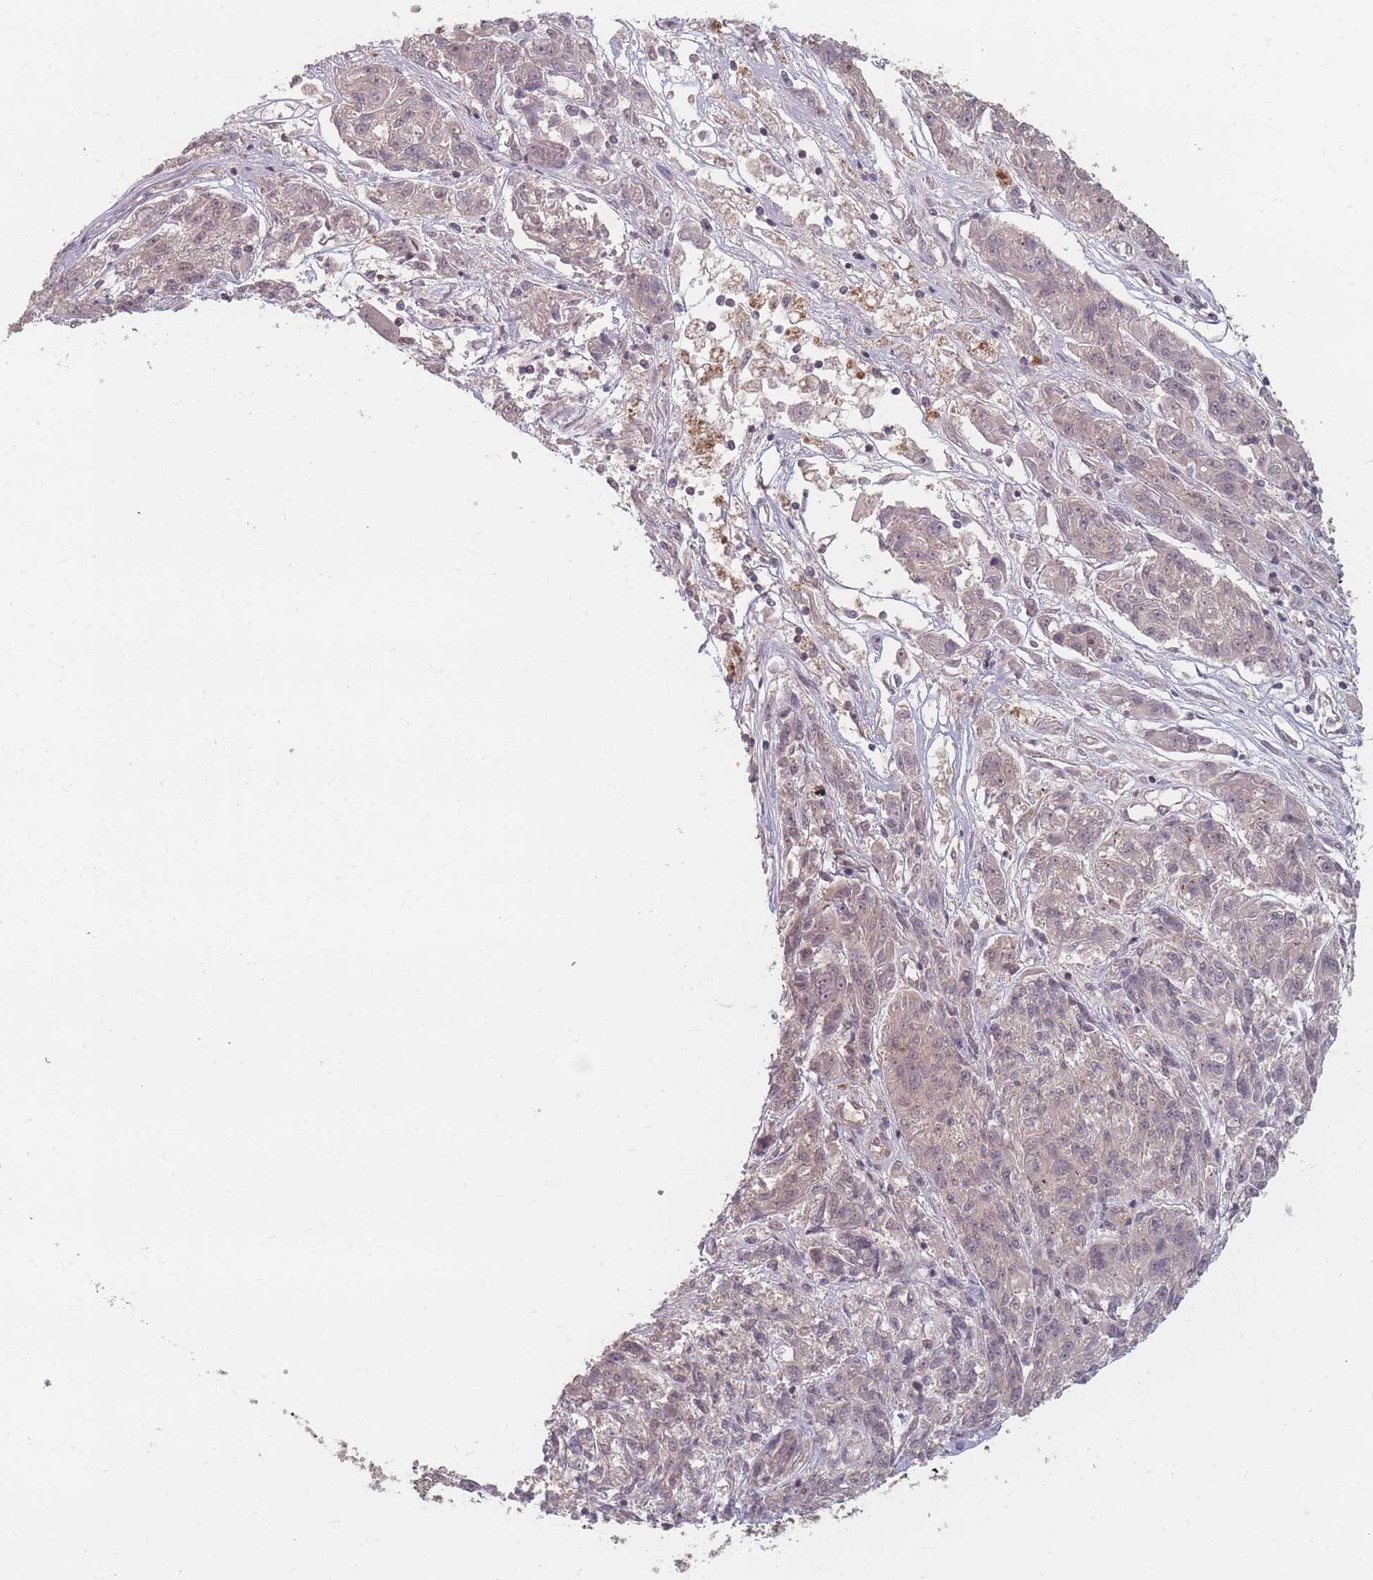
{"staining": {"intensity": "negative", "quantity": "none", "location": "none"}, "tissue": "melanoma", "cell_type": "Tumor cells", "image_type": "cancer", "snomed": [{"axis": "morphology", "description": "Malignant melanoma, NOS"}, {"axis": "topography", "description": "Skin"}], "caption": "This is an IHC micrograph of melanoma. There is no staining in tumor cells.", "gene": "HAGH", "patient": {"sex": "male", "age": 53}}